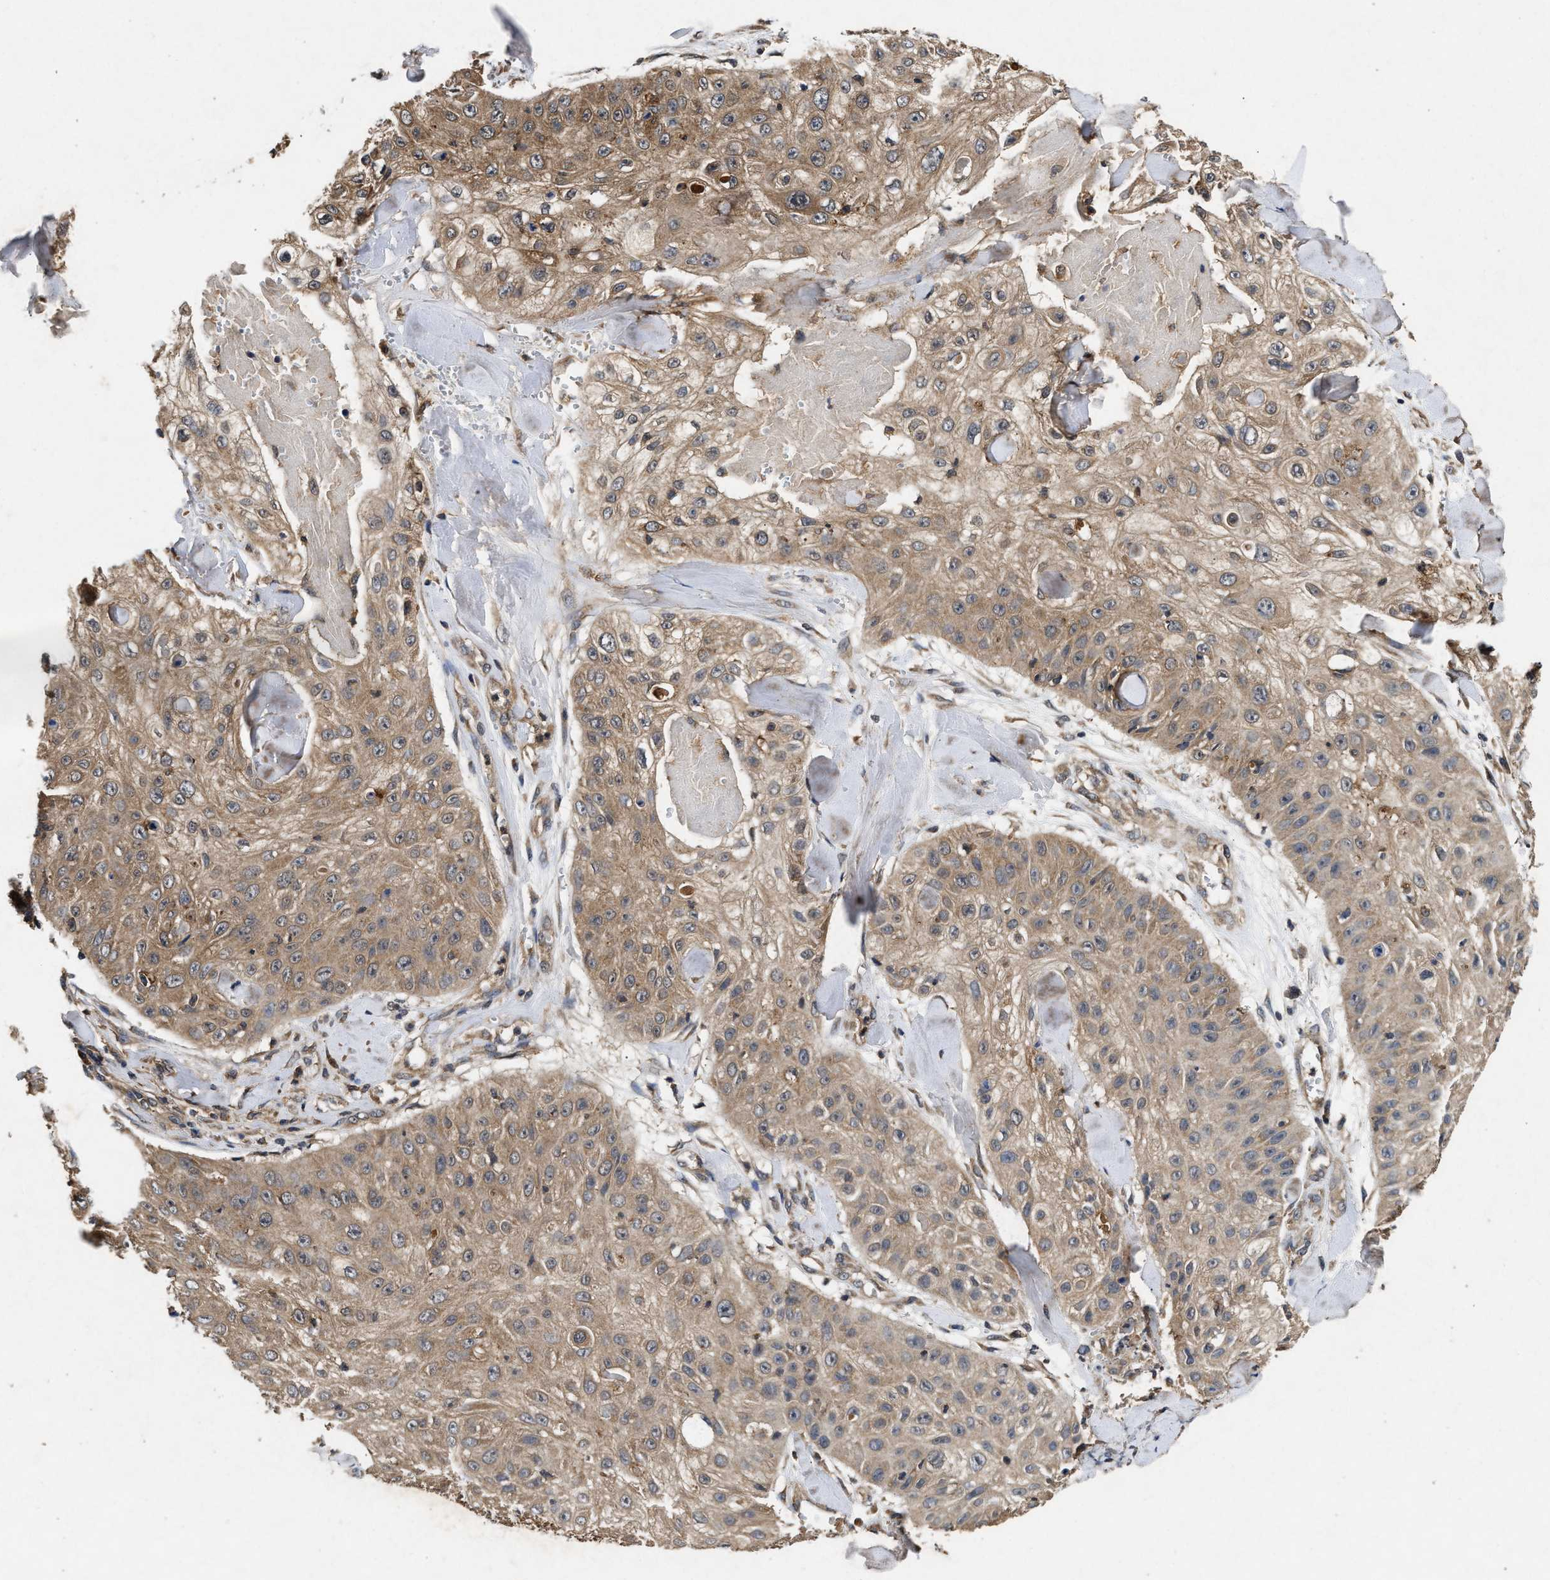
{"staining": {"intensity": "moderate", "quantity": ">75%", "location": "cytoplasmic/membranous"}, "tissue": "skin cancer", "cell_type": "Tumor cells", "image_type": "cancer", "snomed": [{"axis": "morphology", "description": "Squamous cell carcinoma, NOS"}, {"axis": "topography", "description": "Skin"}], "caption": "A medium amount of moderate cytoplasmic/membranous positivity is identified in approximately >75% of tumor cells in skin cancer (squamous cell carcinoma) tissue.", "gene": "PDAP1", "patient": {"sex": "male", "age": 86}}